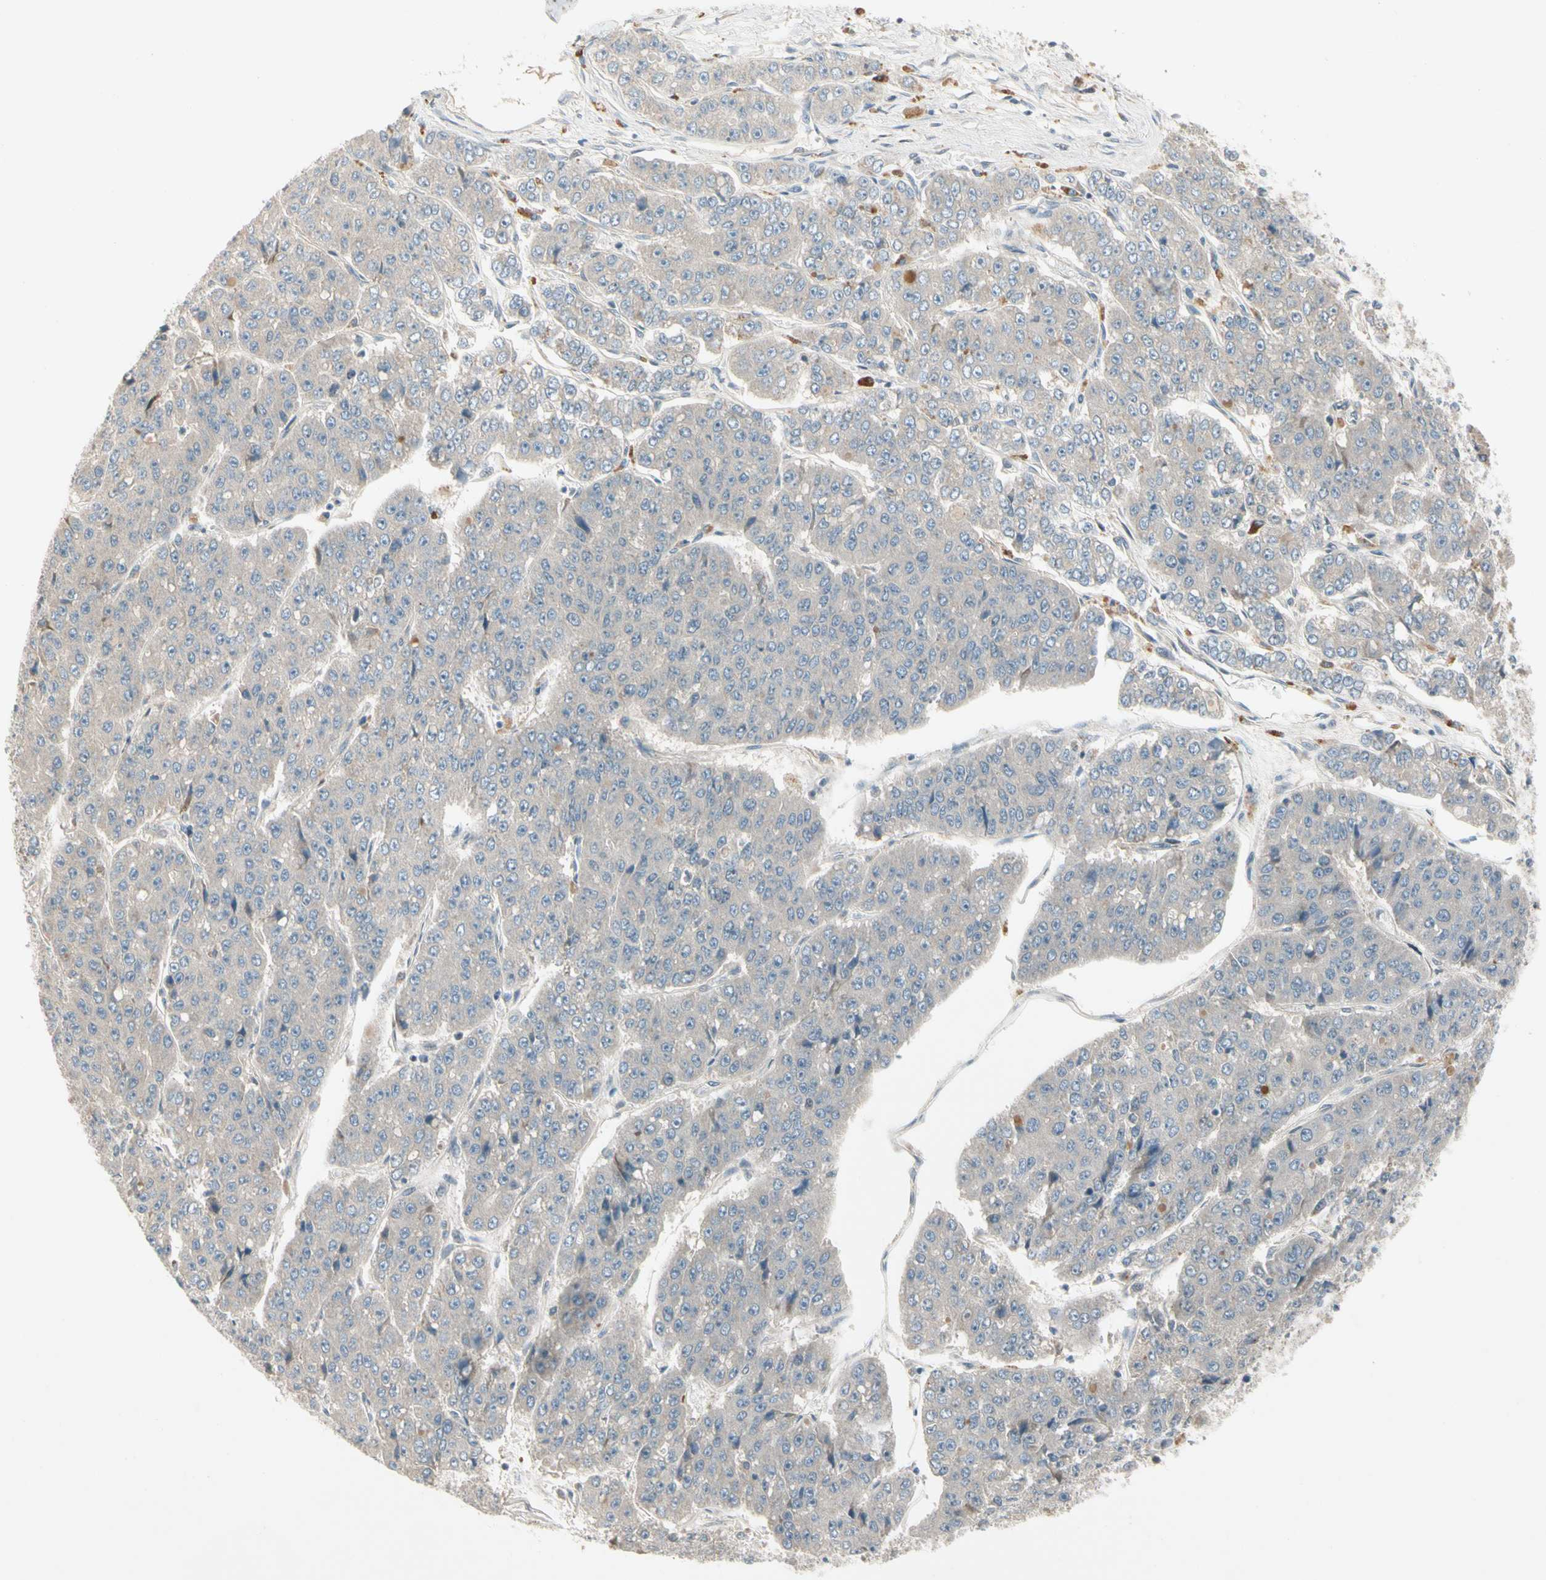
{"staining": {"intensity": "negative", "quantity": "none", "location": "none"}, "tissue": "pancreatic cancer", "cell_type": "Tumor cells", "image_type": "cancer", "snomed": [{"axis": "morphology", "description": "Adenocarcinoma, NOS"}, {"axis": "topography", "description": "Pancreas"}], "caption": "Image shows no protein staining in tumor cells of pancreatic cancer (adenocarcinoma) tissue.", "gene": "ICAM5", "patient": {"sex": "male", "age": 50}}